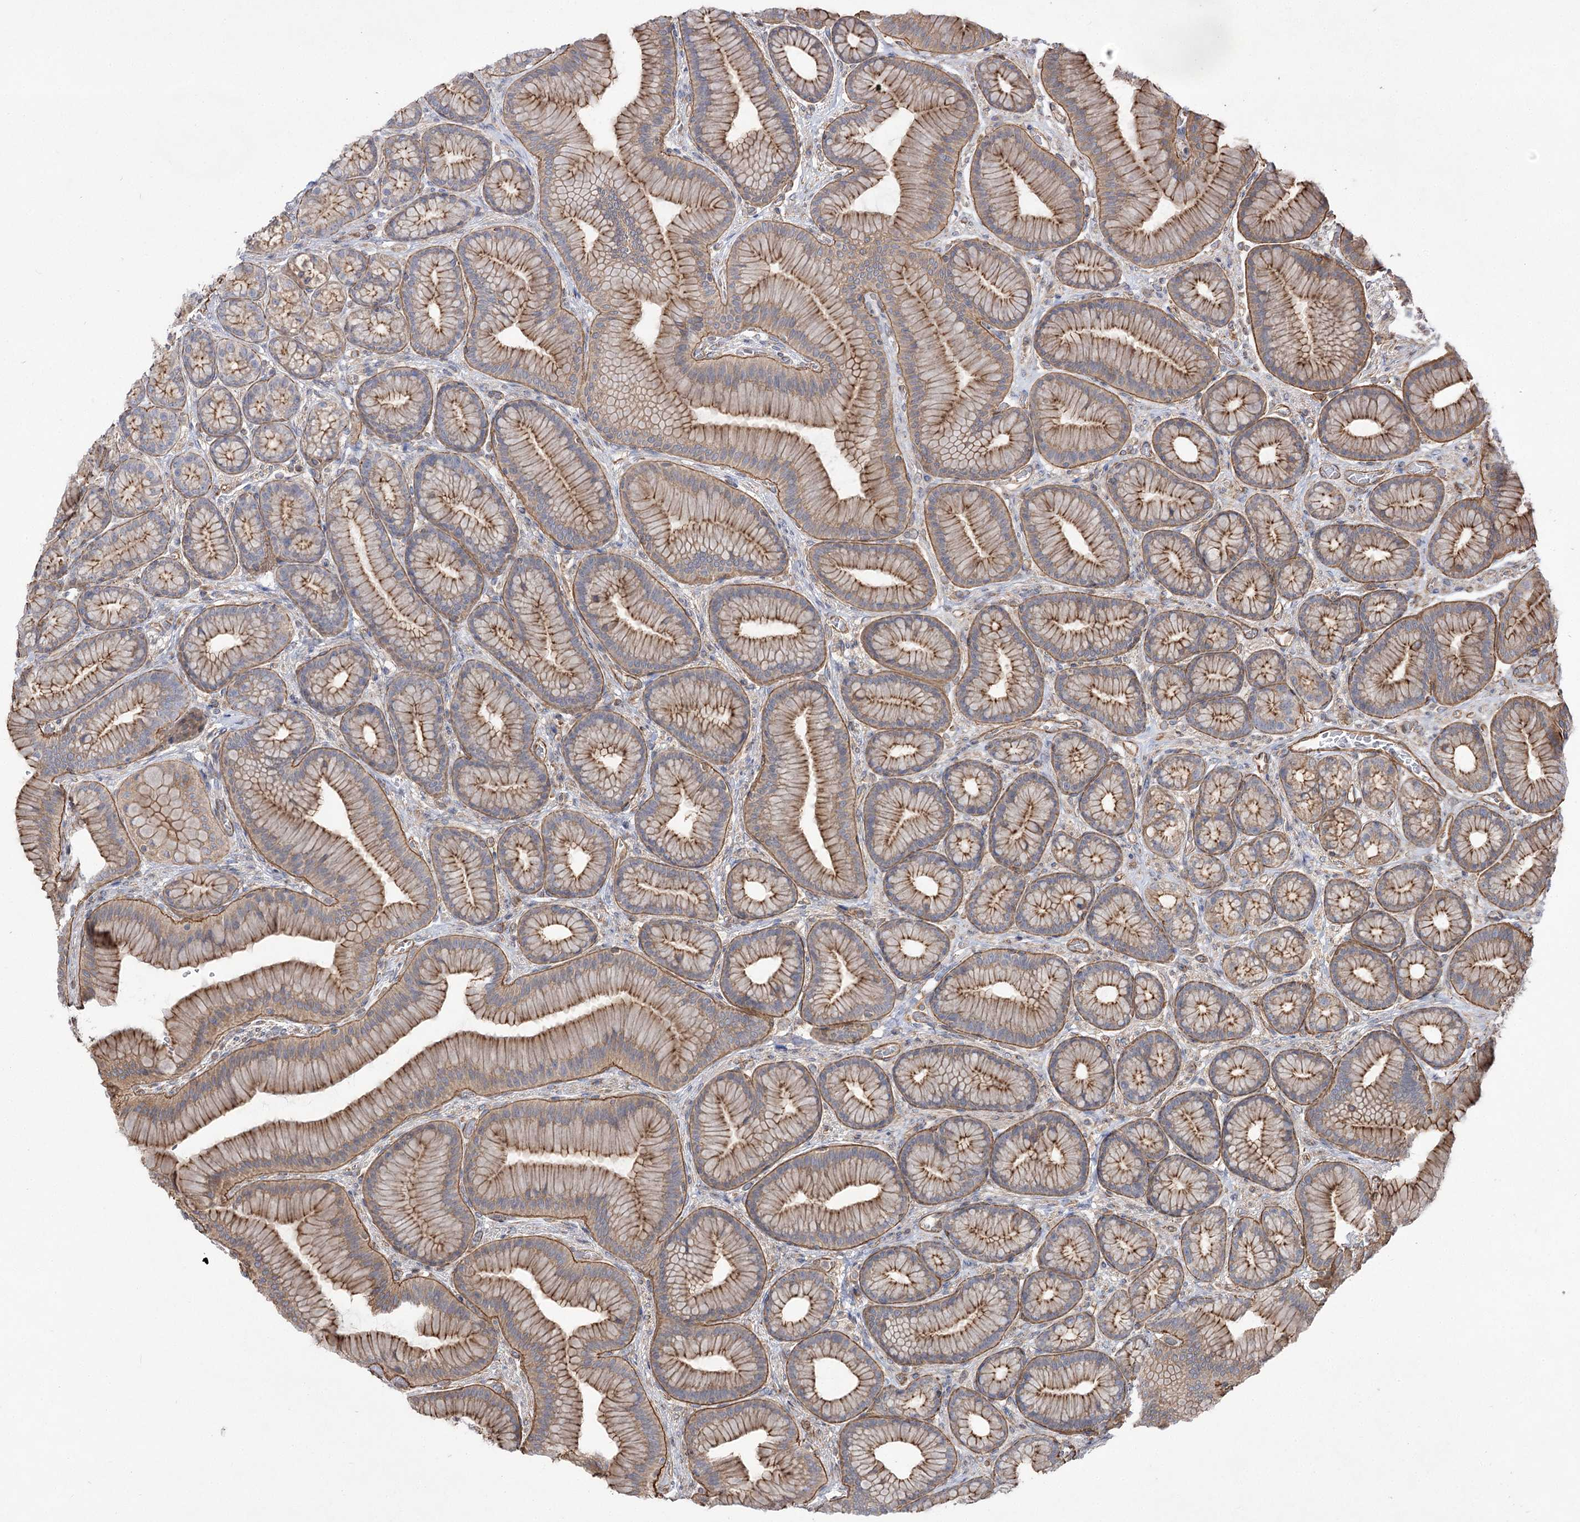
{"staining": {"intensity": "moderate", "quantity": ">75%", "location": "cytoplasmic/membranous"}, "tissue": "stomach", "cell_type": "Glandular cells", "image_type": "normal", "snomed": [{"axis": "morphology", "description": "Normal tissue, NOS"}, {"axis": "morphology", "description": "Adenocarcinoma, NOS"}, {"axis": "morphology", "description": "Adenocarcinoma, High grade"}, {"axis": "topography", "description": "Stomach, upper"}, {"axis": "topography", "description": "Stomach"}], "caption": "Immunohistochemical staining of benign human stomach exhibits medium levels of moderate cytoplasmic/membranous expression in about >75% of glandular cells. (DAB (3,3'-diaminobenzidine) IHC with brightfield microscopy, high magnification).", "gene": "SH3BP5L", "patient": {"sex": "female", "age": 65}}